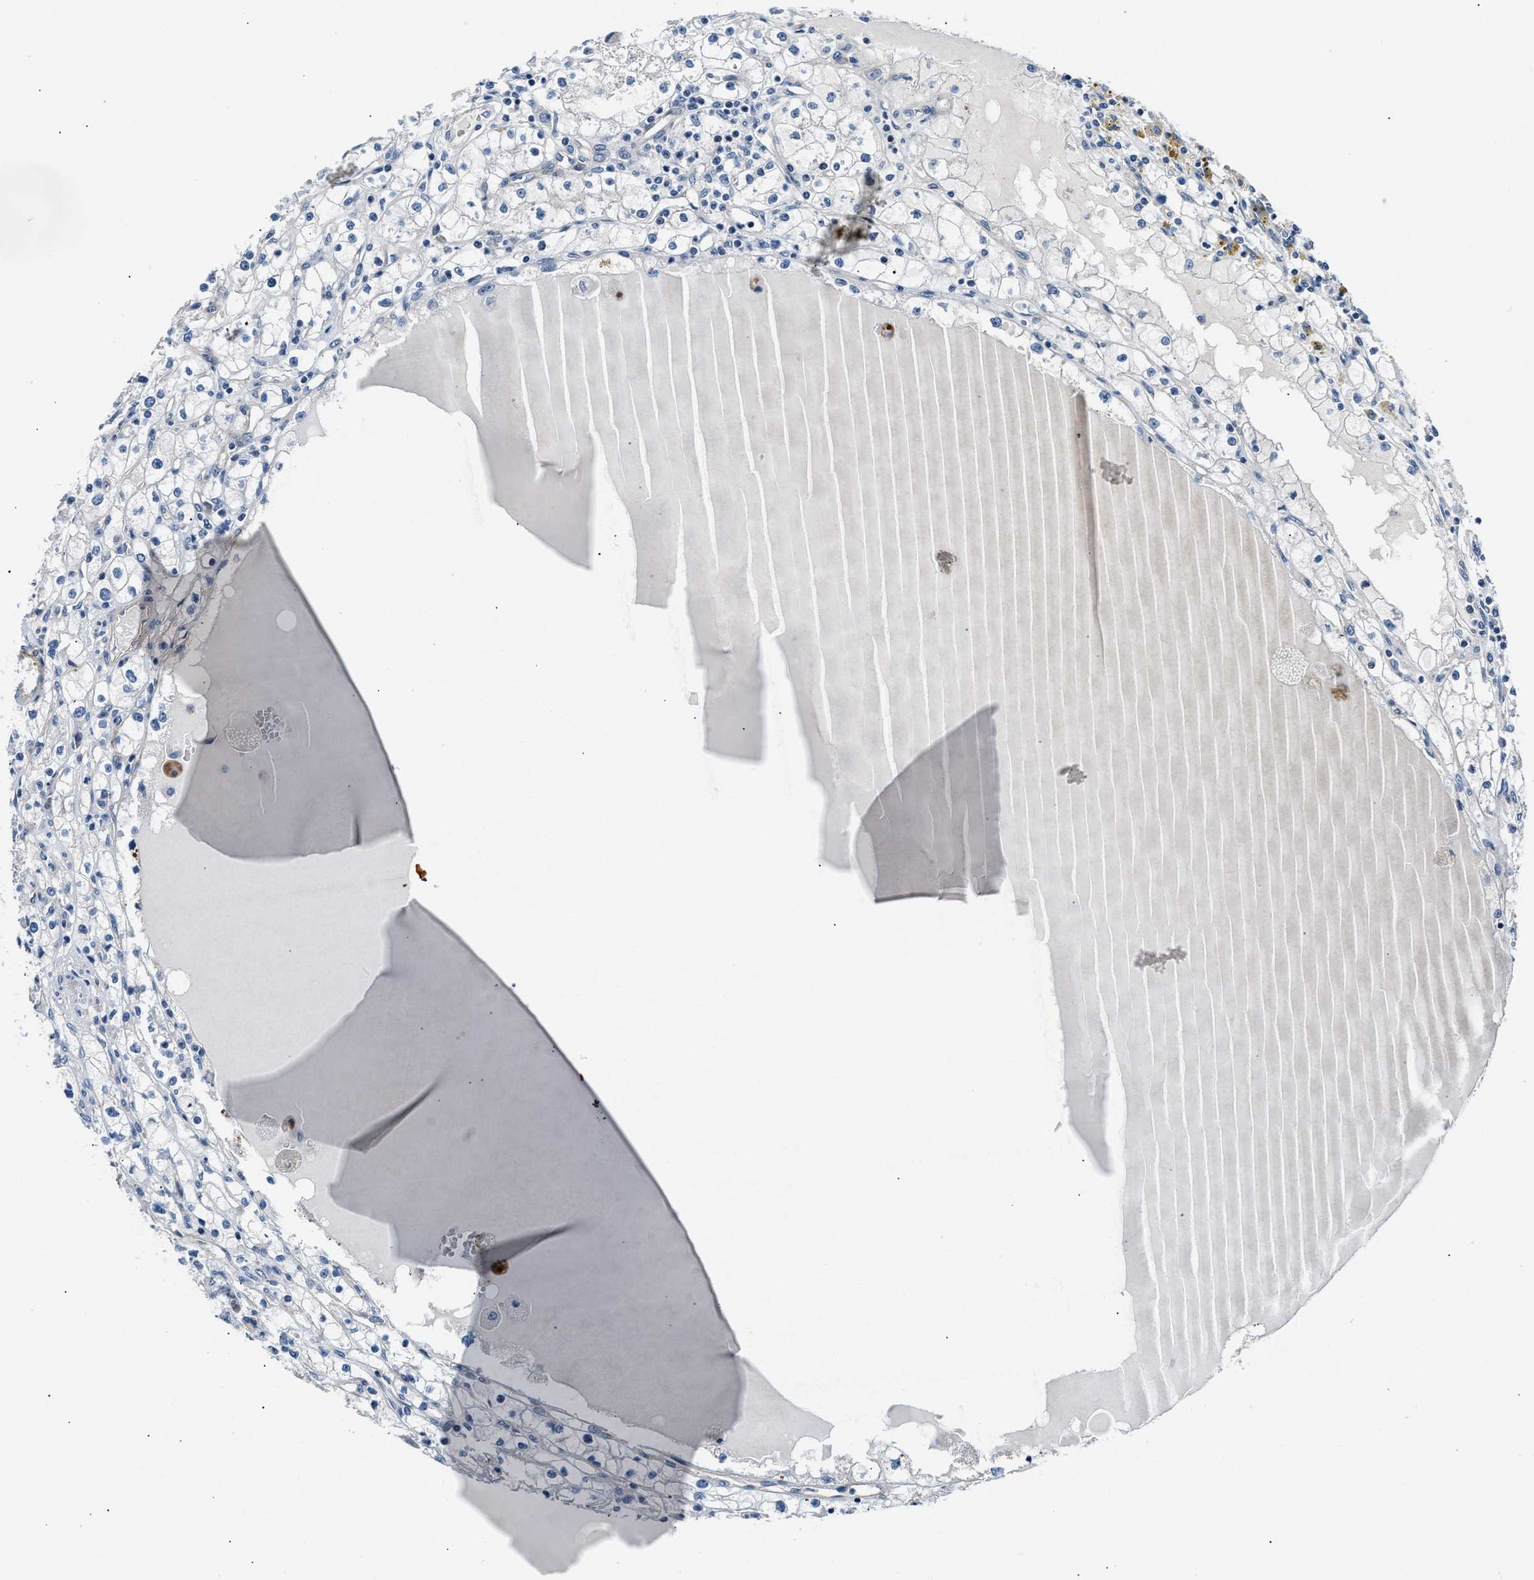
{"staining": {"intensity": "negative", "quantity": "none", "location": "none"}, "tissue": "renal cancer", "cell_type": "Tumor cells", "image_type": "cancer", "snomed": [{"axis": "morphology", "description": "Adenocarcinoma, NOS"}, {"axis": "topography", "description": "Kidney"}], "caption": "Immunohistochemical staining of human renal cancer (adenocarcinoma) demonstrates no significant positivity in tumor cells. (Brightfield microscopy of DAB immunohistochemistry at high magnification).", "gene": "MPDZ", "patient": {"sex": "male", "age": 56}}